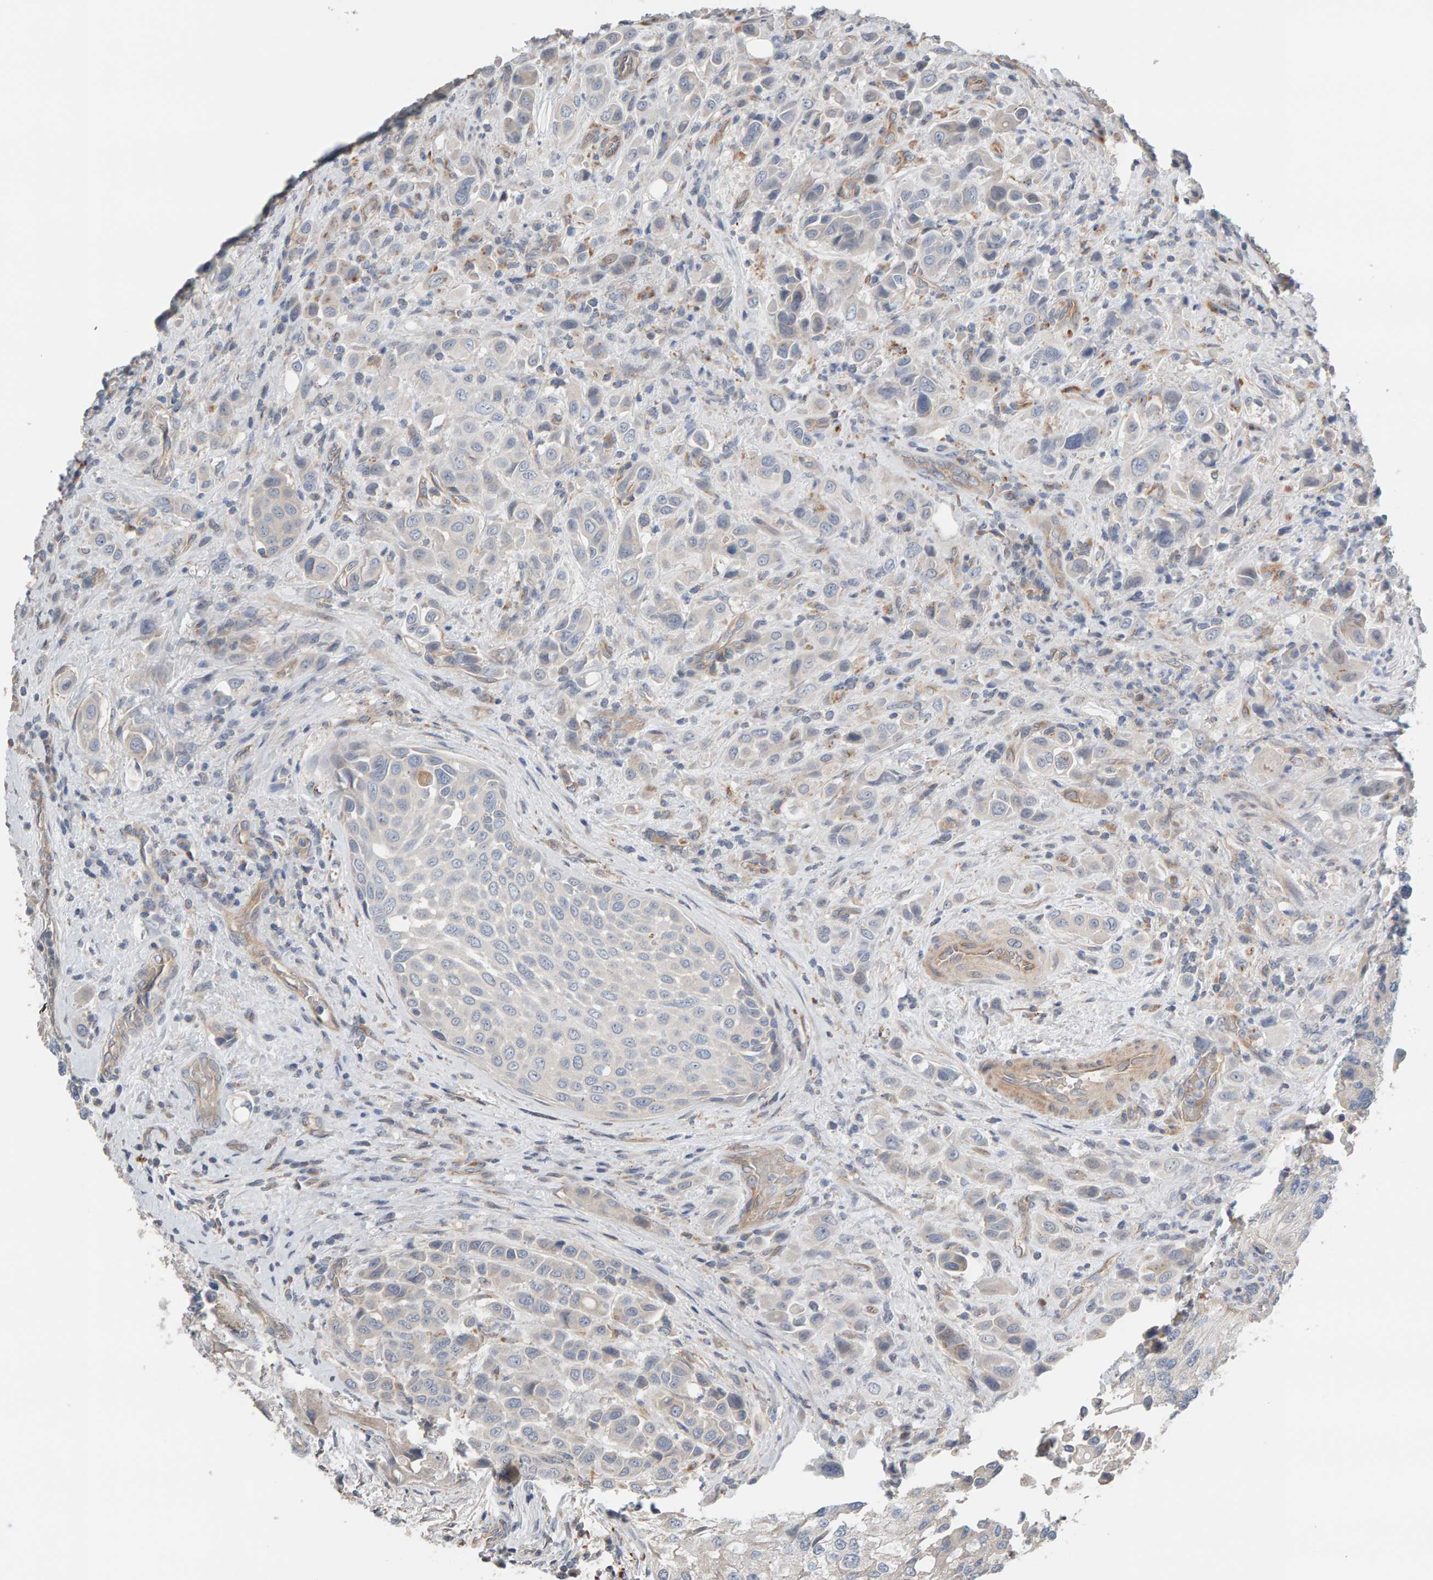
{"staining": {"intensity": "negative", "quantity": "none", "location": "none"}, "tissue": "urothelial cancer", "cell_type": "Tumor cells", "image_type": "cancer", "snomed": [{"axis": "morphology", "description": "Urothelial carcinoma, High grade"}, {"axis": "topography", "description": "Urinary bladder"}], "caption": "High power microscopy micrograph of an IHC micrograph of urothelial carcinoma (high-grade), revealing no significant expression in tumor cells.", "gene": "IPPK", "patient": {"sex": "male", "age": 50}}